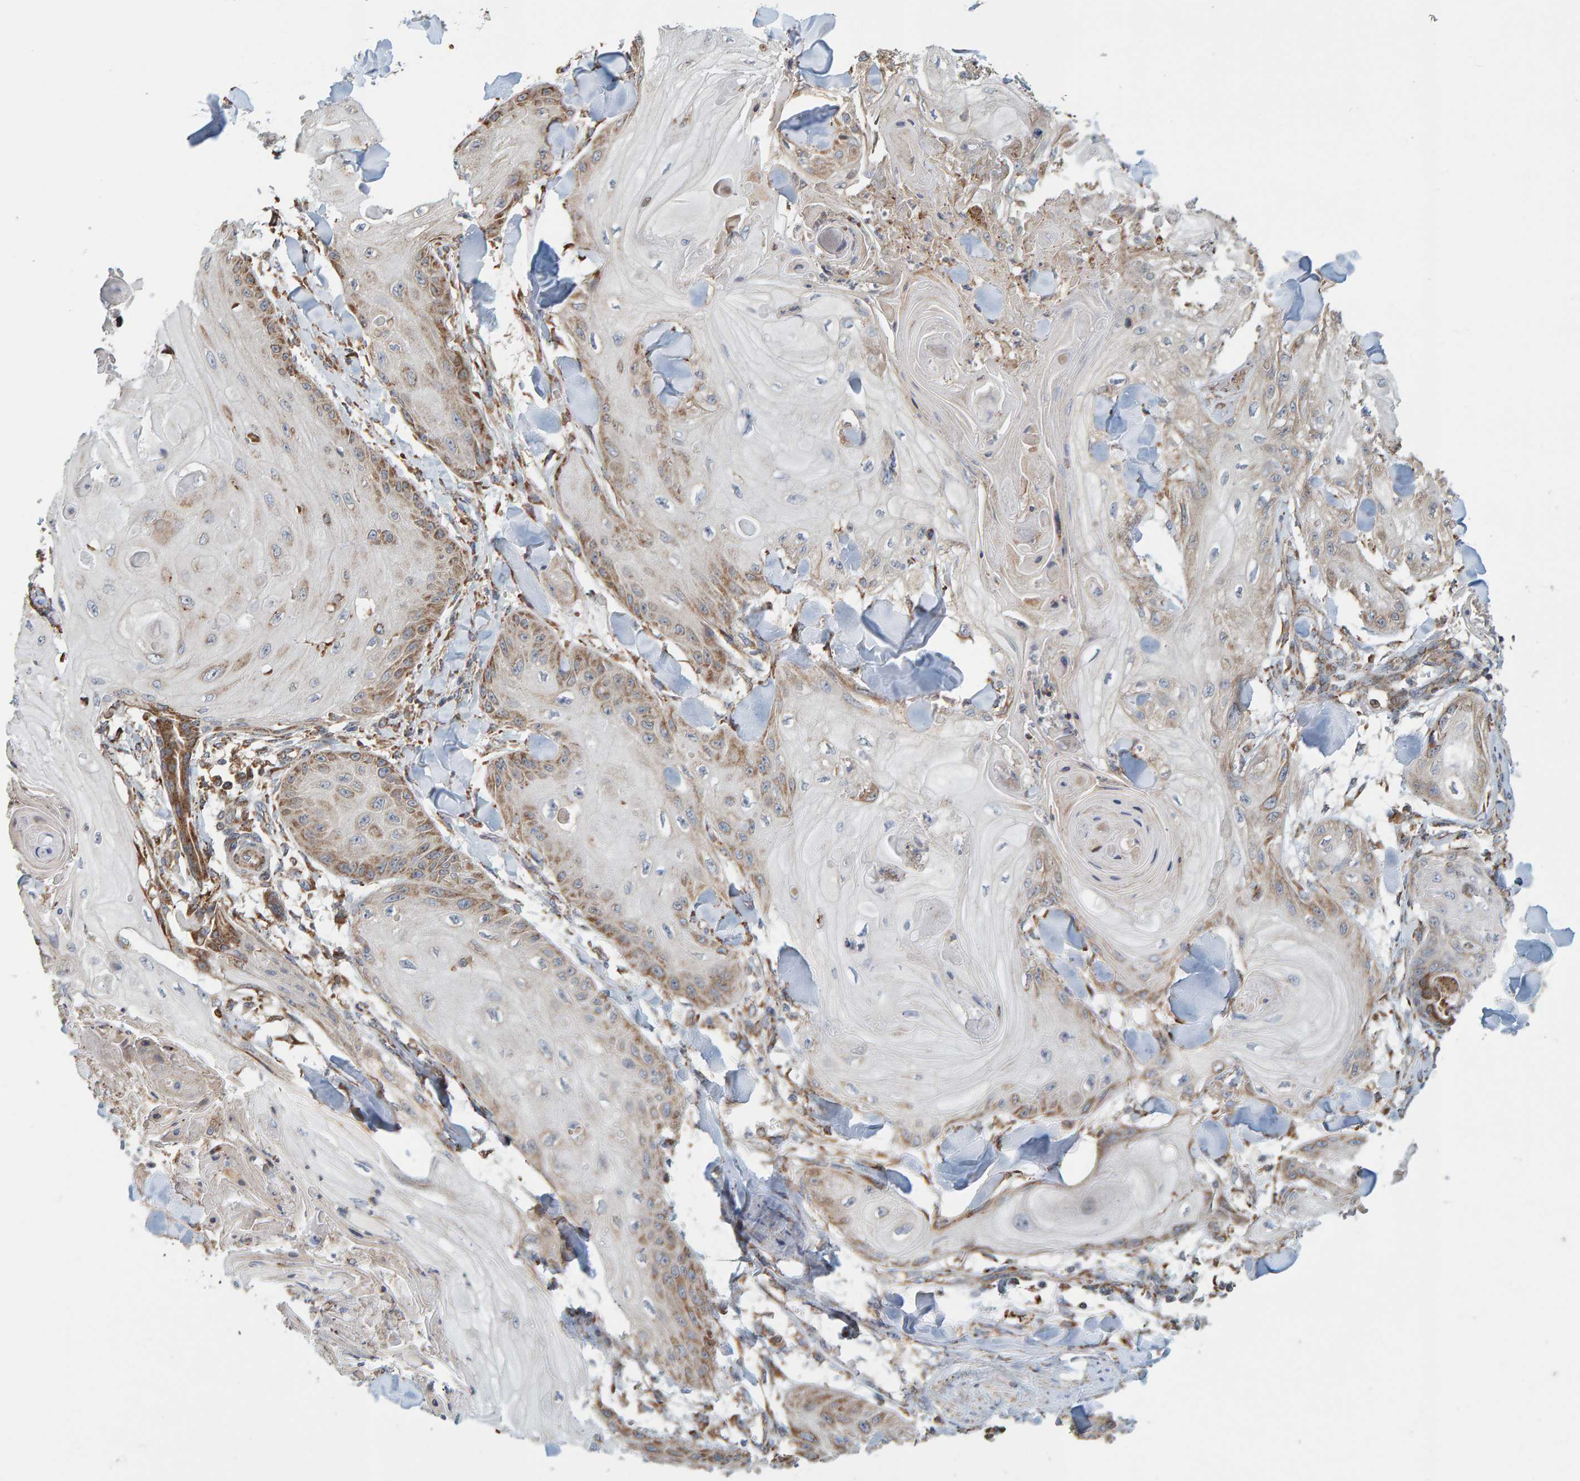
{"staining": {"intensity": "moderate", "quantity": "<25%", "location": "cytoplasmic/membranous"}, "tissue": "skin cancer", "cell_type": "Tumor cells", "image_type": "cancer", "snomed": [{"axis": "morphology", "description": "Squamous cell carcinoma, NOS"}, {"axis": "topography", "description": "Skin"}], "caption": "This is an image of immunohistochemistry (IHC) staining of skin squamous cell carcinoma, which shows moderate expression in the cytoplasmic/membranous of tumor cells.", "gene": "MRPL45", "patient": {"sex": "male", "age": 74}}